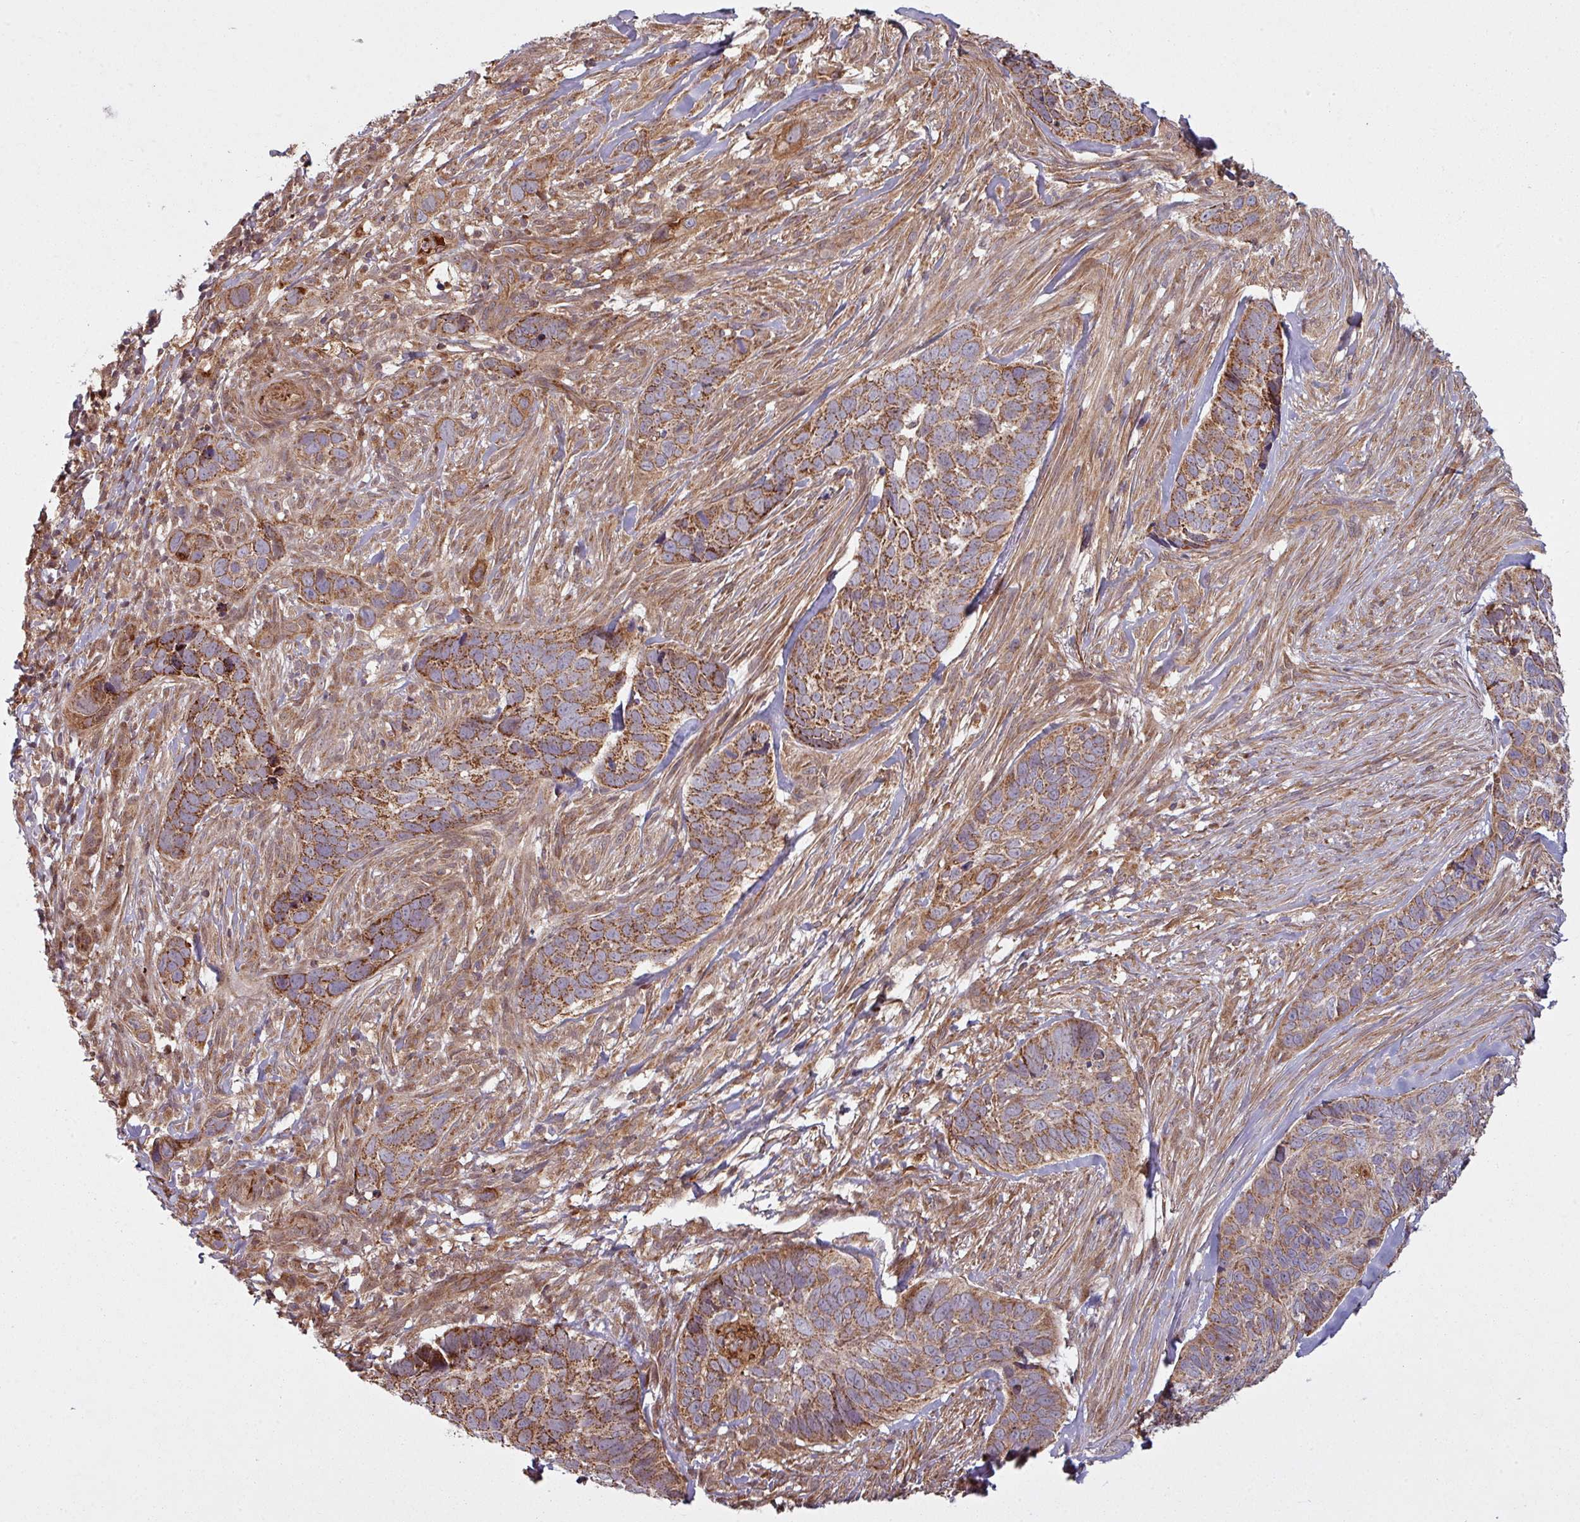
{"staining": {"intensity": "moderate", "quantity": ">75%", "location": "cytoplasmic/membranous"}, "tissue": "skin cancer", "cell_type": "Tumor cells", "image_type": "cancer", "snomed": [{"axis": "morphology", "description": "Basal cell carcinoma"}, {"axis": "topography", "description": "Skin"}], "caption": "Basal cell carcinoma (skin) tissue demonstrates moderate cytoplasmic/membranous positivity in about >75% of tumor cells", "gene": "SNRNP25", "patient": {"sex": "female", "age": 82}}